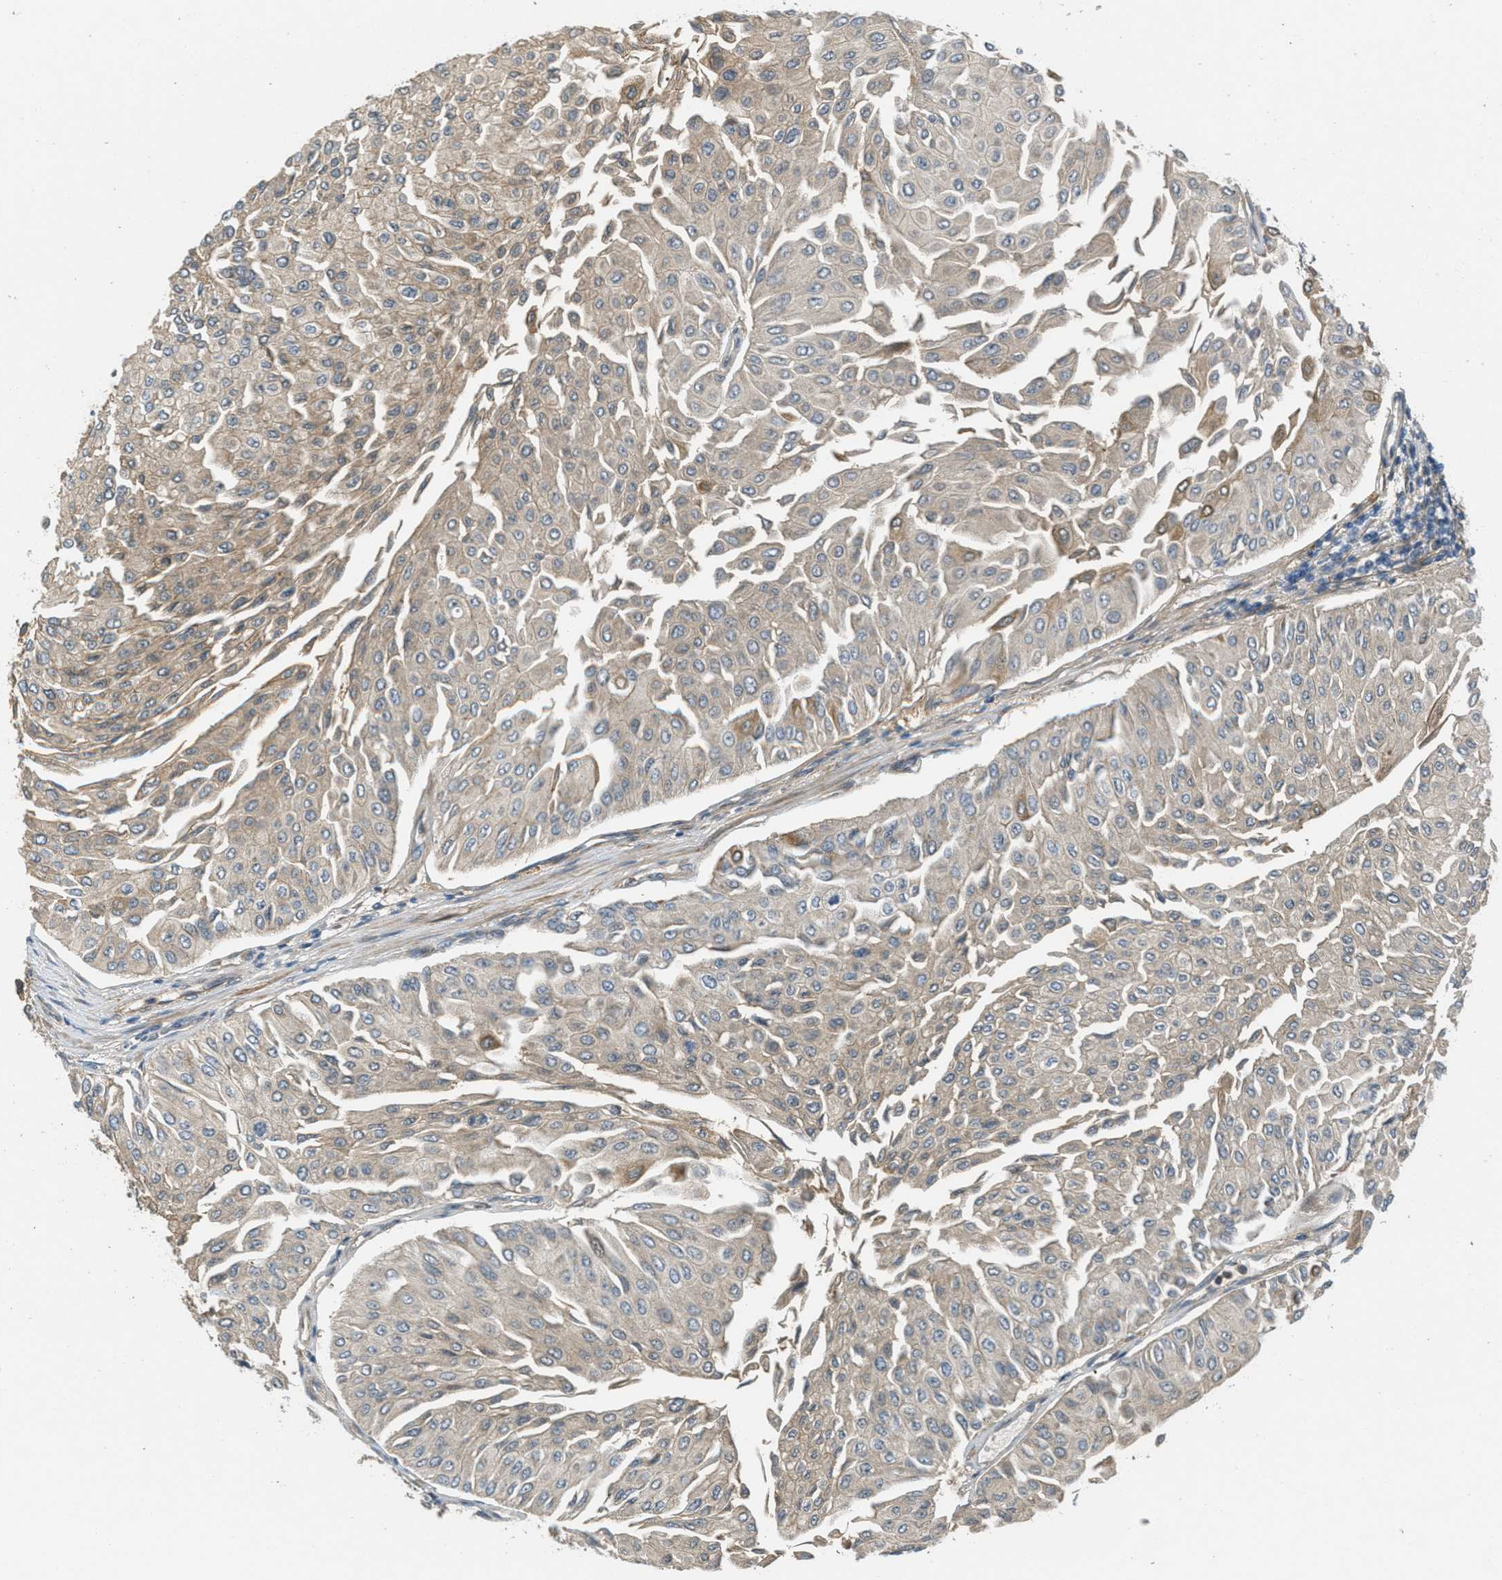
{"staining": {"intensity": "weak", "quantity": ">75%", "location": "cytoplasmic/membranous"}, "tissue": "urothelial cancer", "cell_type": "Tumor cells", "image_type": "cancer", "snomed": [{"axis": "morphology", "description": "Urothelial carcinoma, Low grade"}, {"axis": "topography", "description": "Urinary bladder"}], "caption": "Human urothelial cancer stained for a protein (brown) displays weak cytoplasmic/membranous positive positivity in about >75% of tumor cells.", "gene": "ADCY6", "patient": {"sex": "male", "age": 67}}